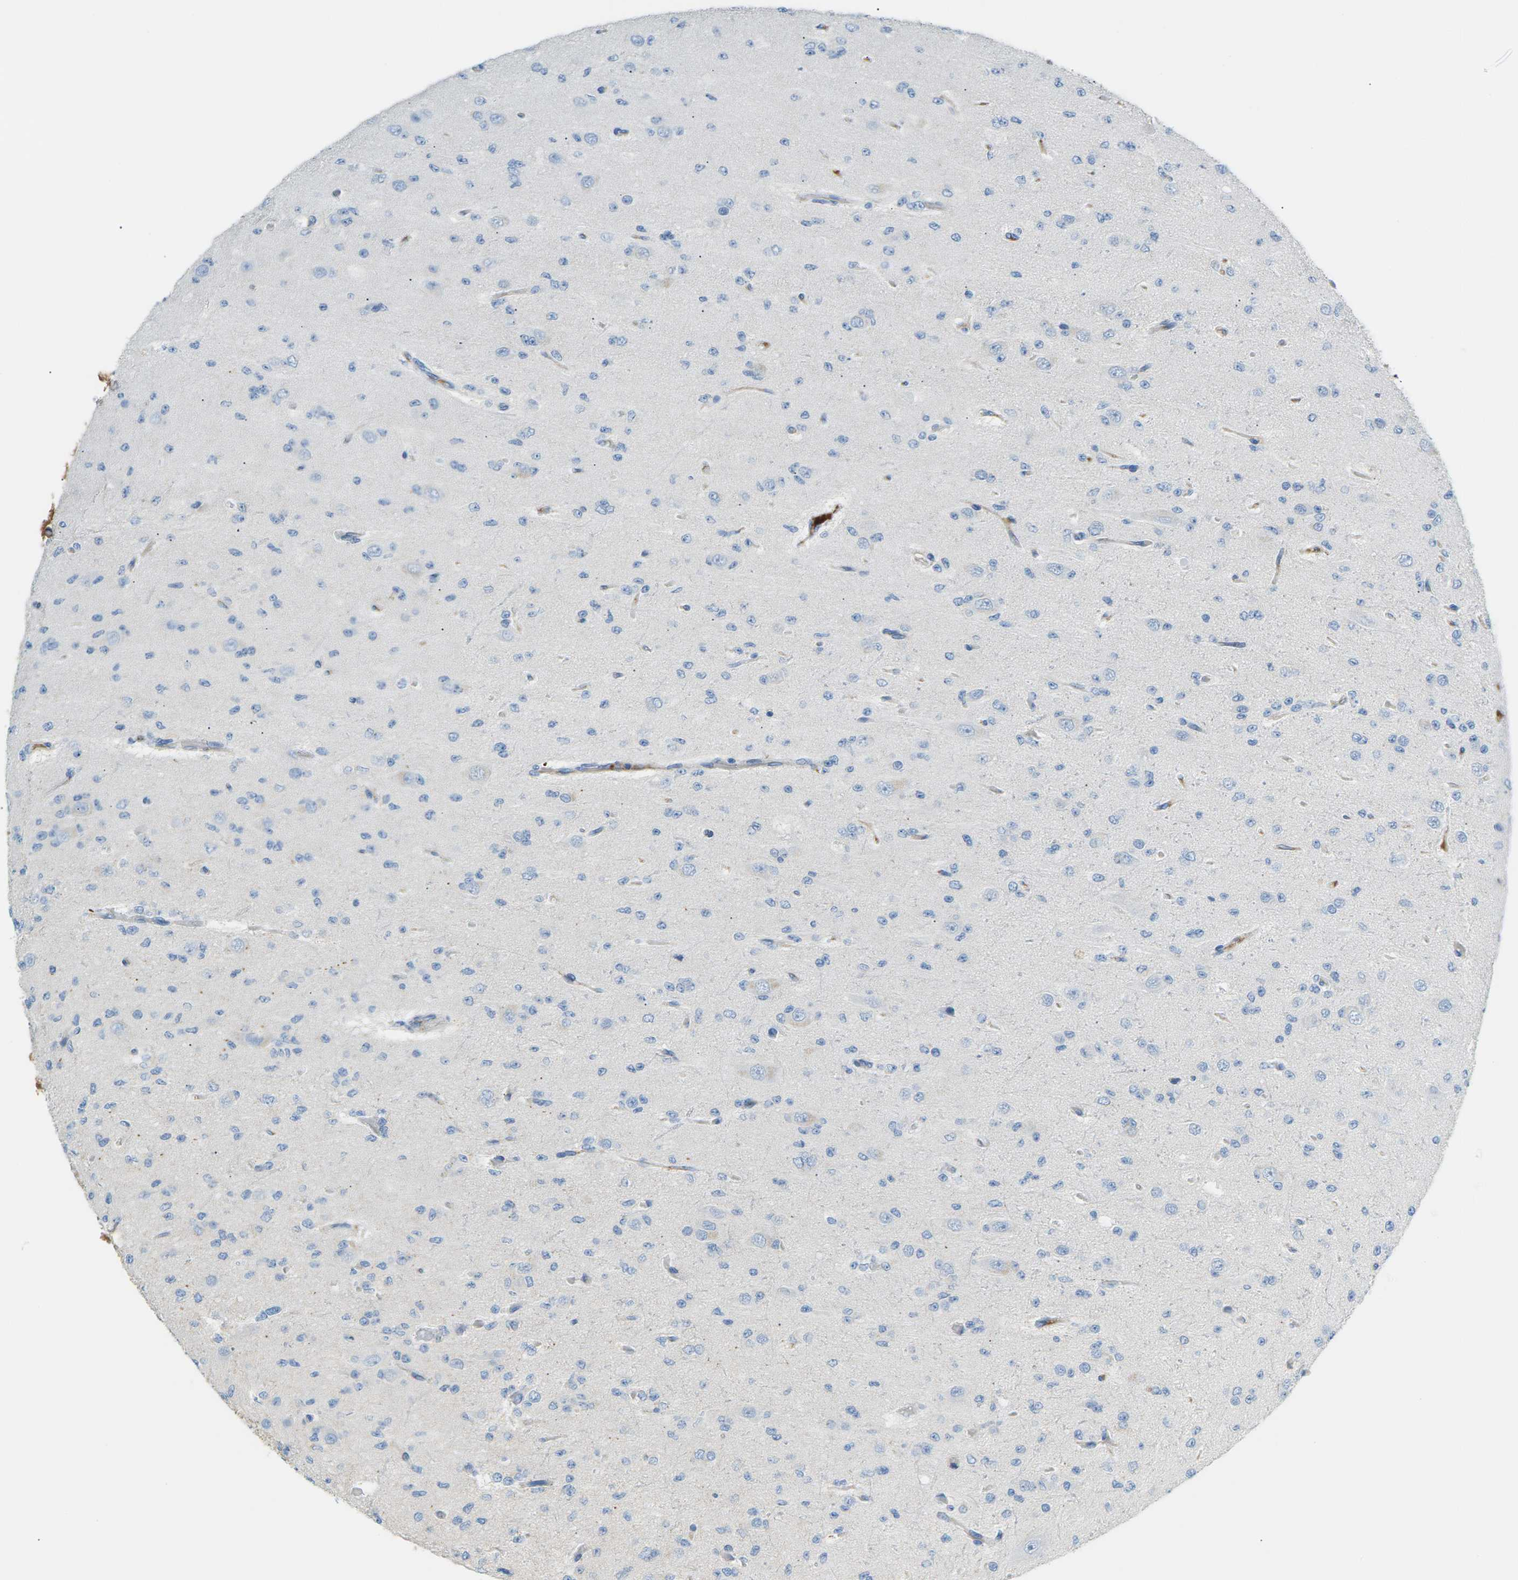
{"staining": {"intensity": "negative", "quantity": "none", "location": "none"}, "tissue": "glioma", "cell_type": "Tumor cells", "image_type": "cancer", "snomed": [{"axis": "morphology", "description": "Glioma, malignant, Low grade"}, {"axis": "topography", "description": "Brain"}], "caption": "An IHC micrograph of malignant glioma (low-grade) is shown. There is no staining in tumor cells of malignant glioma (low-grade). (Stains: DAB (3,3'-diaminobenzidine) immunohistochemistry with hematoxylin counter stain, Microscopy: brightfield microscopy at high magnification).", "gene": "CFI", "patient": {"sex": "male", "age": 38}}